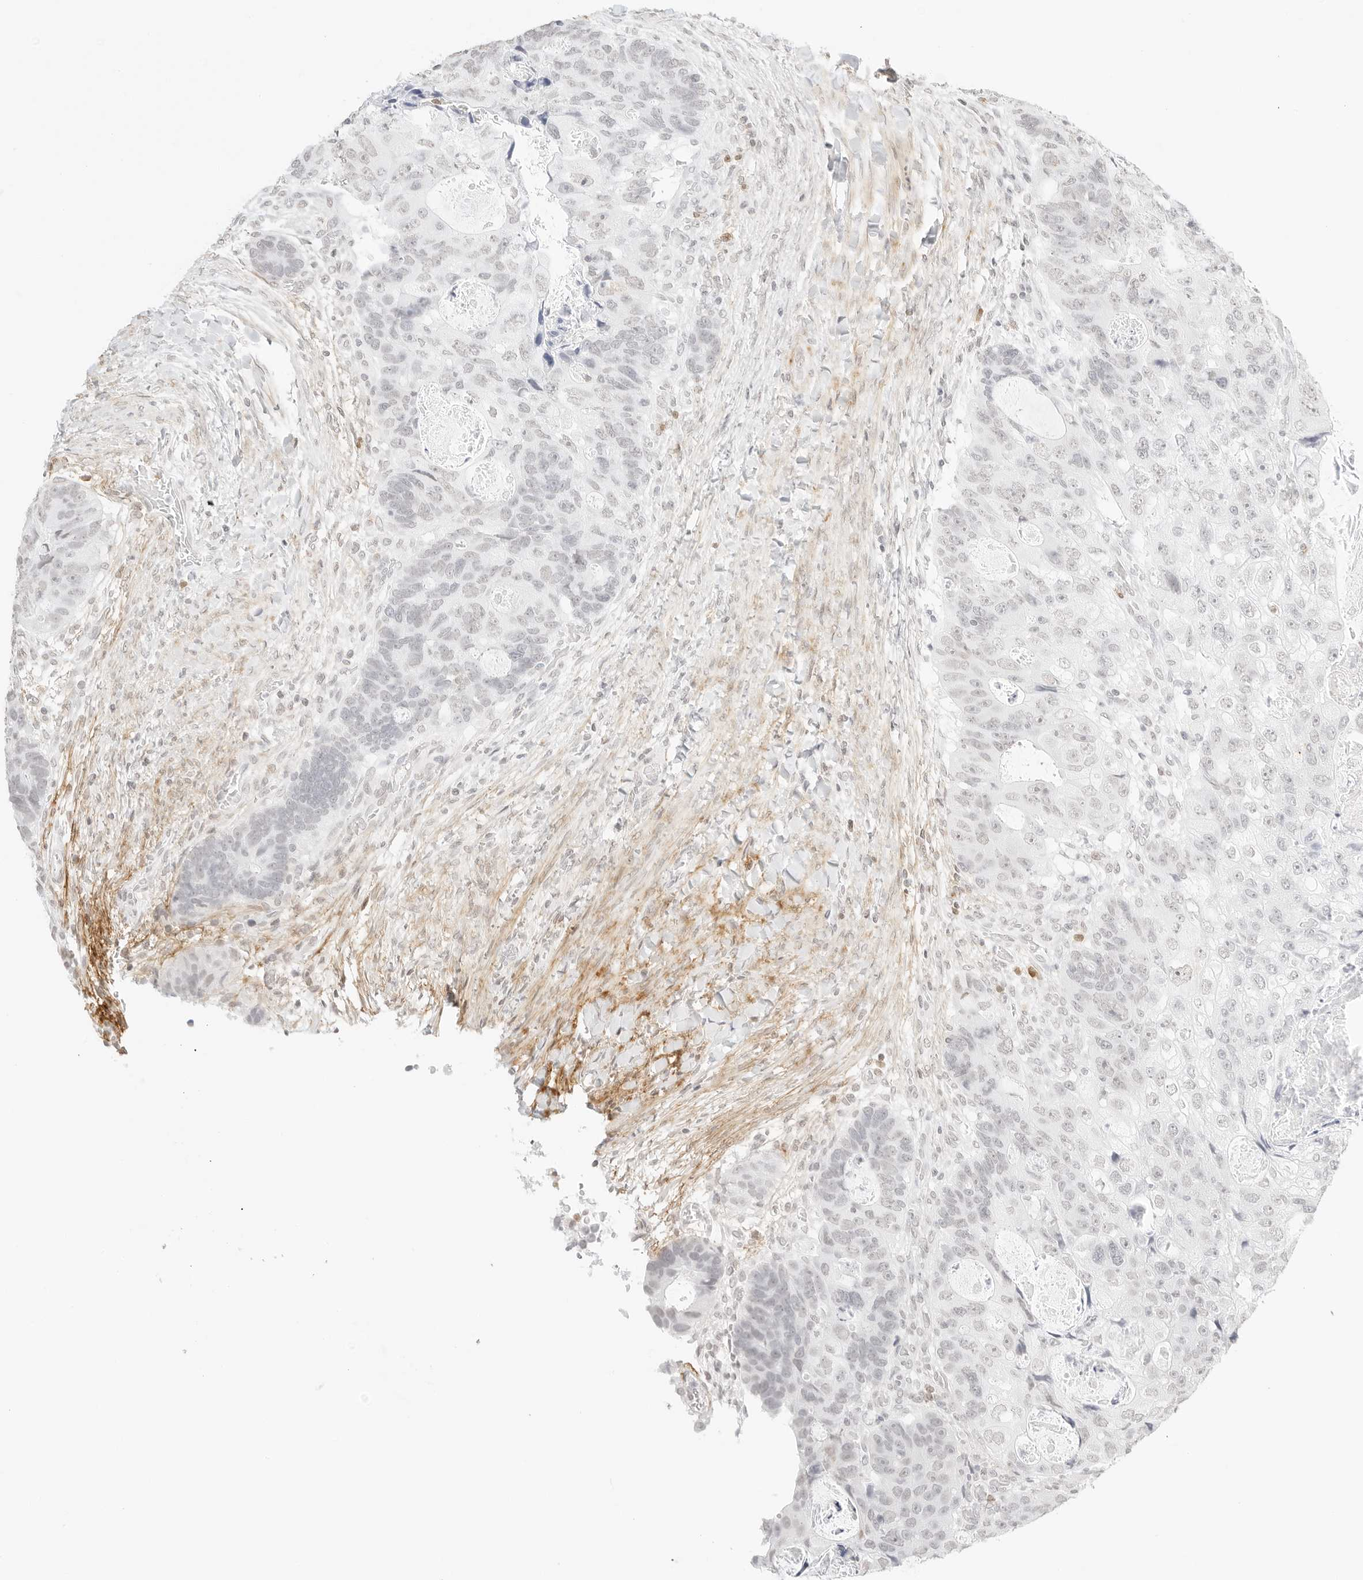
{"staining": {"intensity": "negative", "quantity": "none", "location": "none"}, "tissue": "colorectal cancer", "cell_type": "Tumor cells", "image_type": "cancer", "snomed": [{"axis": "morphology", "description": "Adenocarcinoma, NOS"}, {"axis": "topography", "description": "Rectum"}], "caption": "Colorectal cancer (adenocarcinoma) was stained to show a protein in brown. There is no significant positivity in tumor cells.", "gene": "FBLN5", "patient": {"sex": "male", "age": 59}}